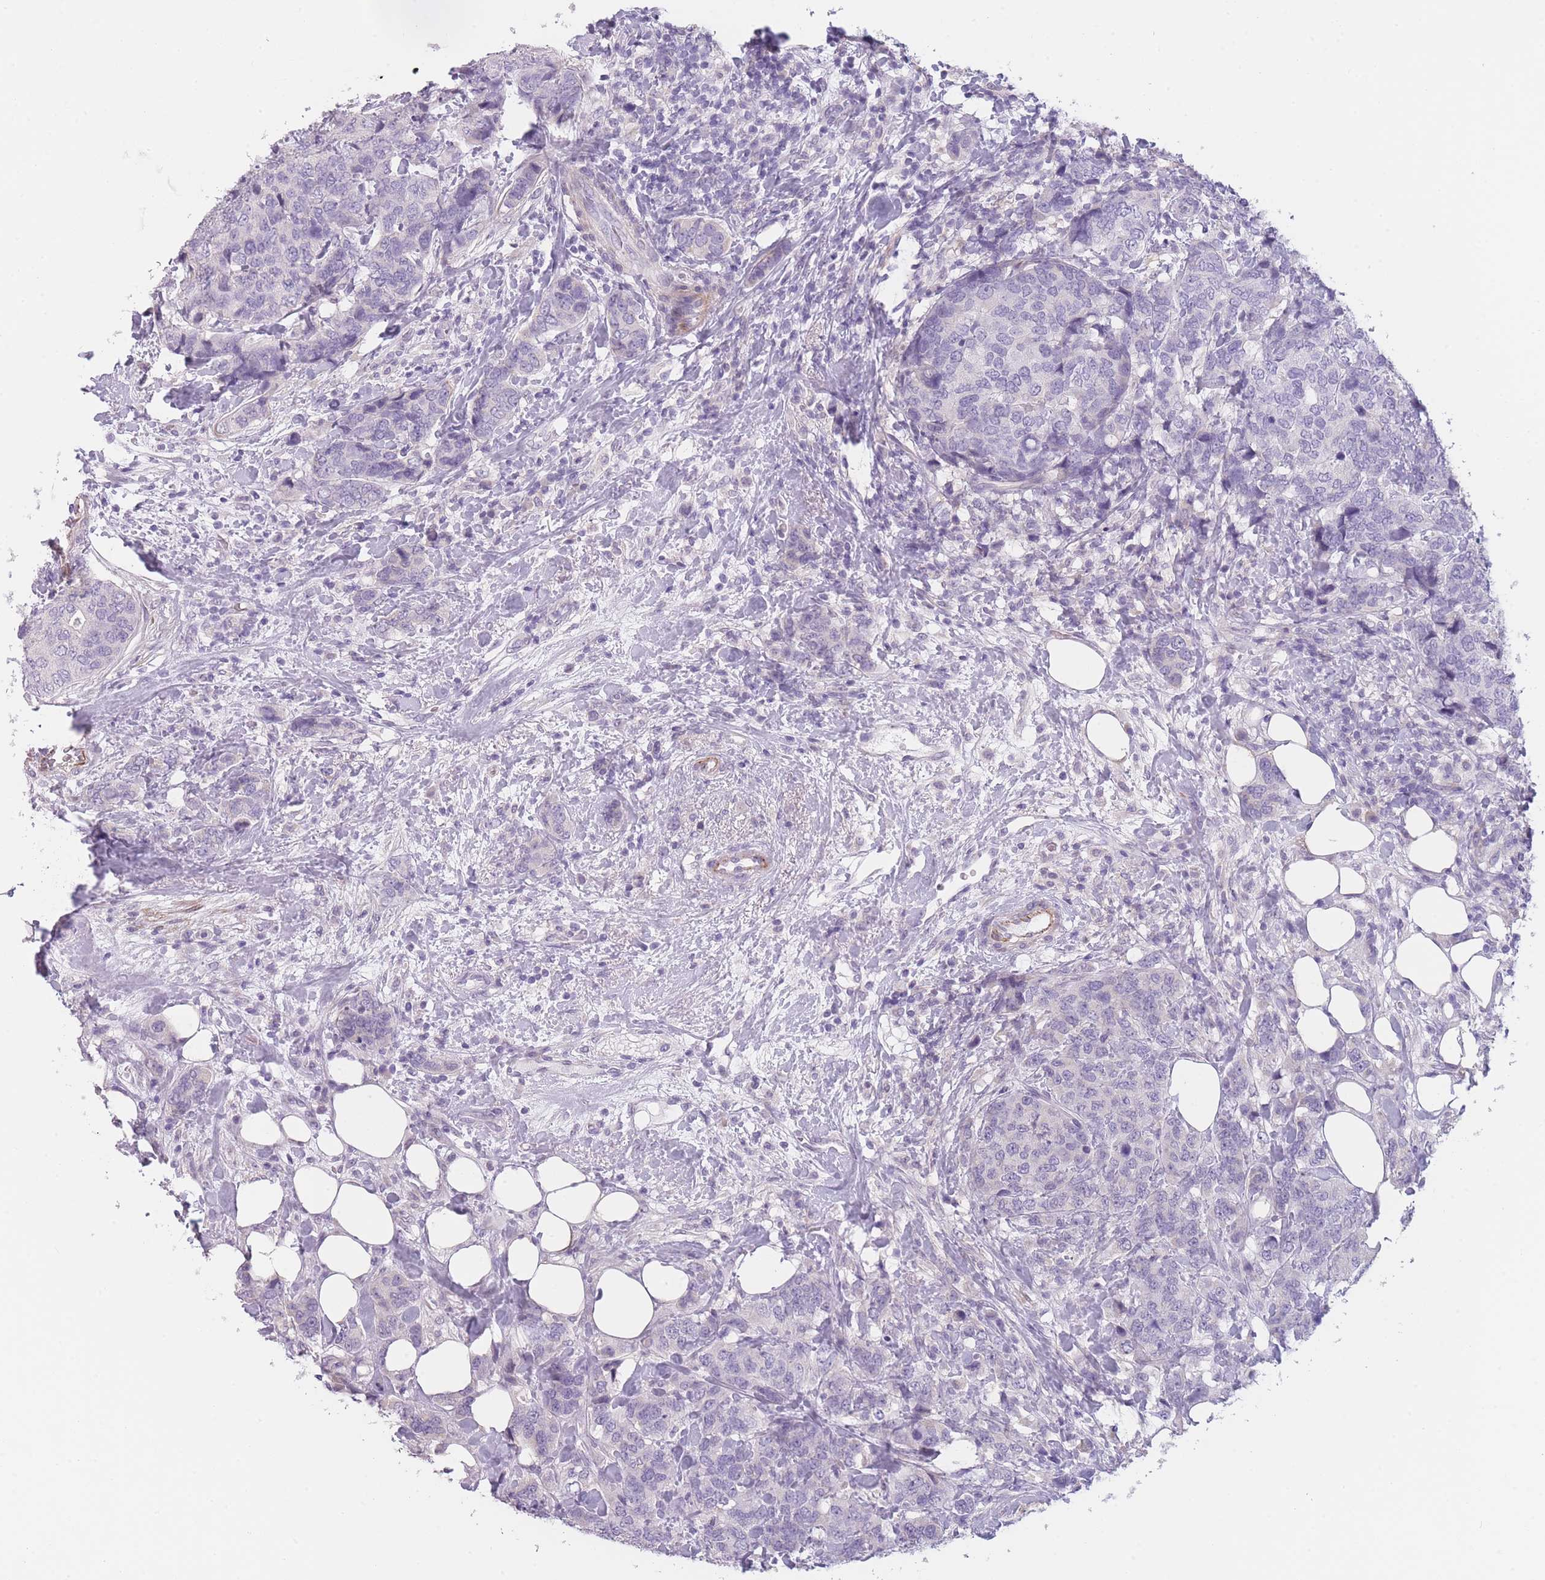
{"staining": {"intensity": "negative", "quantity": "none", "location": "none"}, "tissue": "breast cancer", "cell_type": "Tumor cells", "image_type": "cancer", "snomed": [{"axis": "morphology", "description": "Lobular carcinoma"}, {"axis": "topography", "description": "Breast"}], "caption": "Tumor cells are negative for brown protein staining in breast lobular carcinoma.", "gene": "TMEM236", "patient": {"sex": "female", "age": 59}}